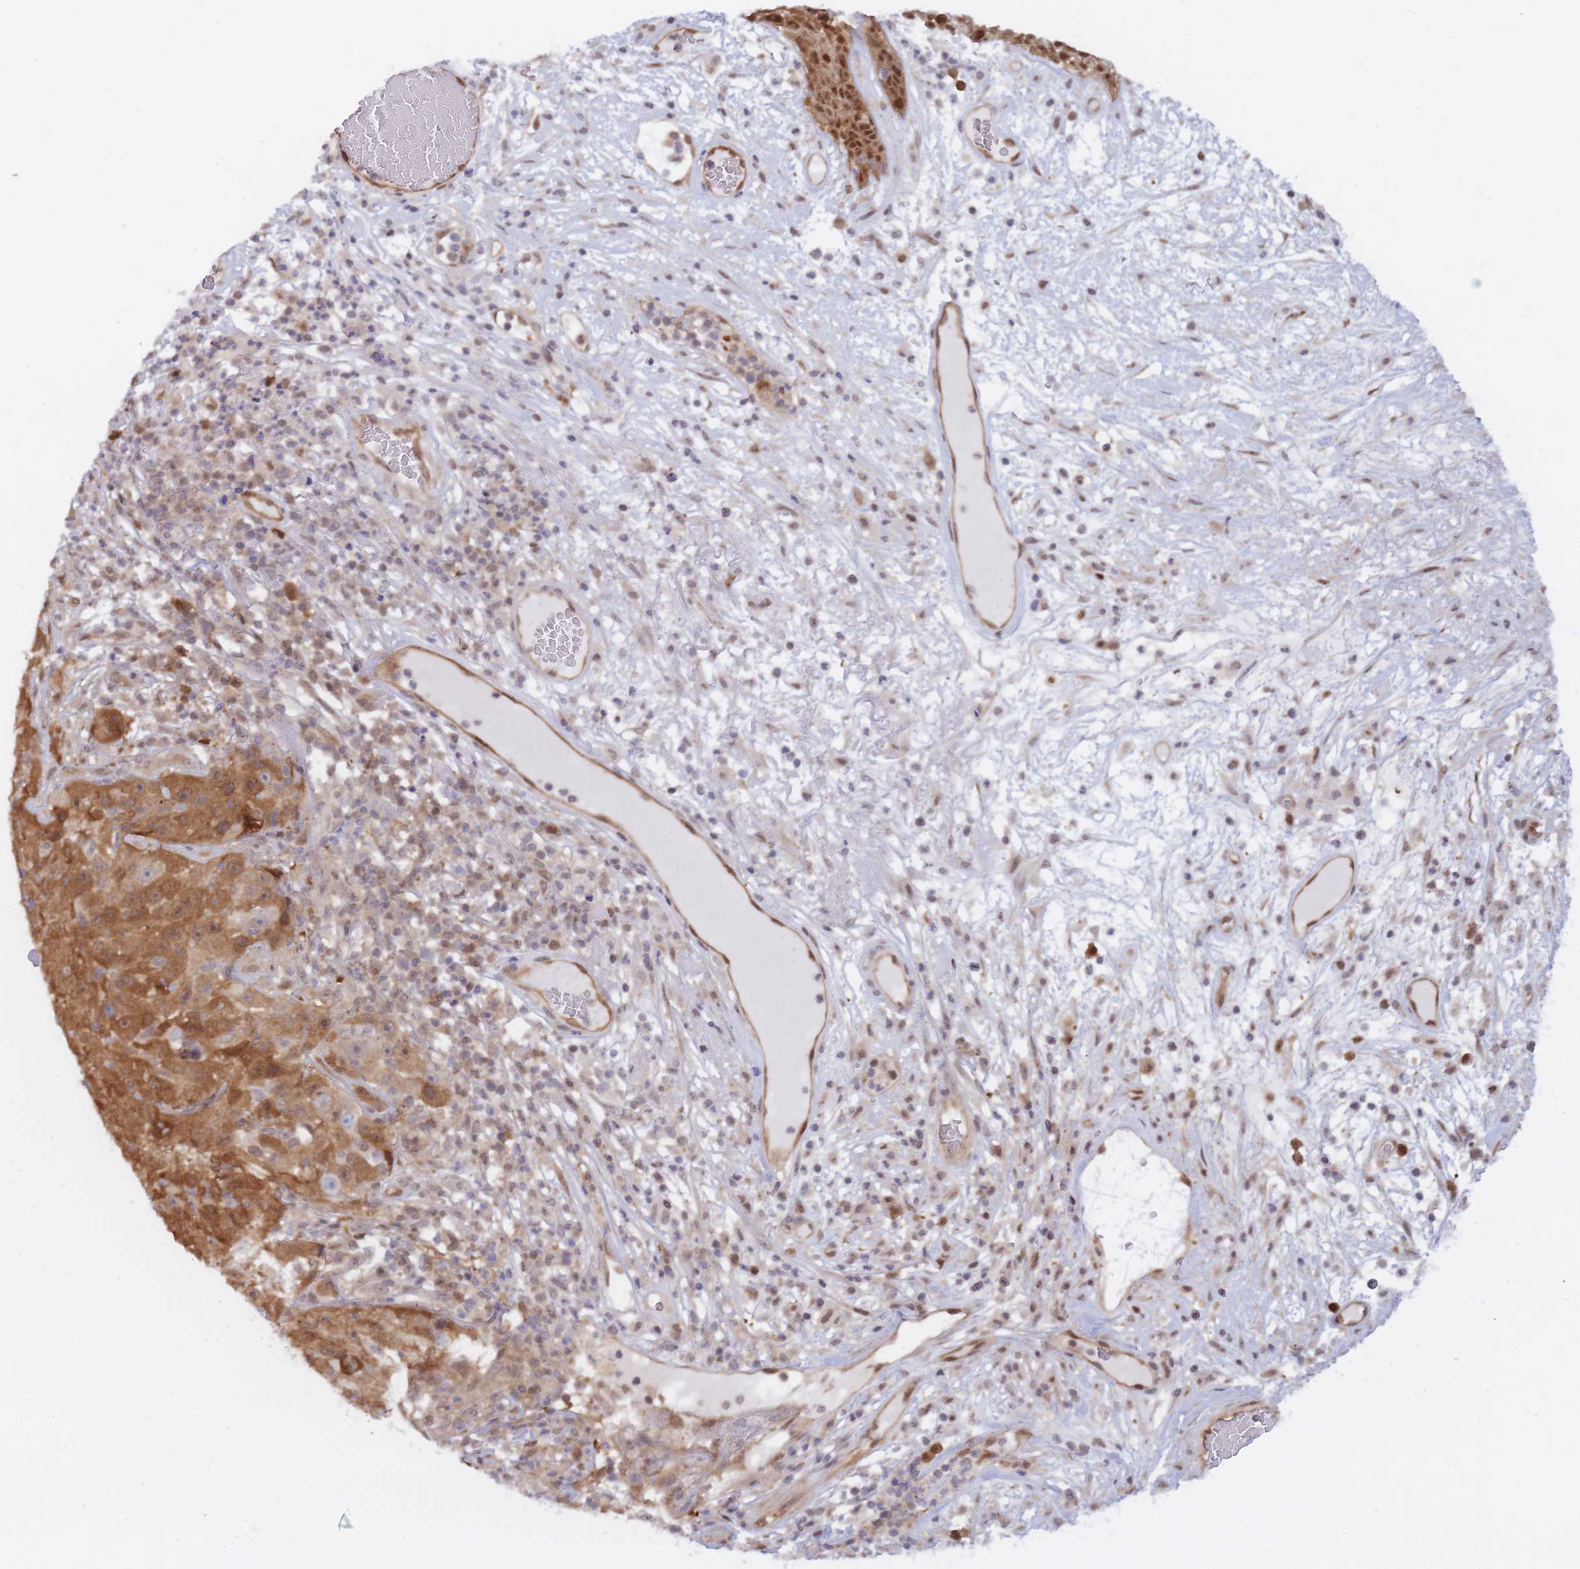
{"staining": {"intensity": "moderate", "quantity": ">75%", "location": "cytoplasmic/membranous"}, "tissue": "skin cancer", "cell_type": "Tumor cells", "image_type": "cancer", "snomed": [{"axis": "morphology", "description": "Squamous cell carcinoma, NOS"}, {"axis": "topography", "description": "Skin"}], "caption": "The immunohistochemical stain shows moderate cytoplasmic/membranous expression in tumor cells of skin cancer tissue. Nuclei are stained in blue.", "gene": "NSFL1C", "patient": {"sex": "female", "age": 87}}